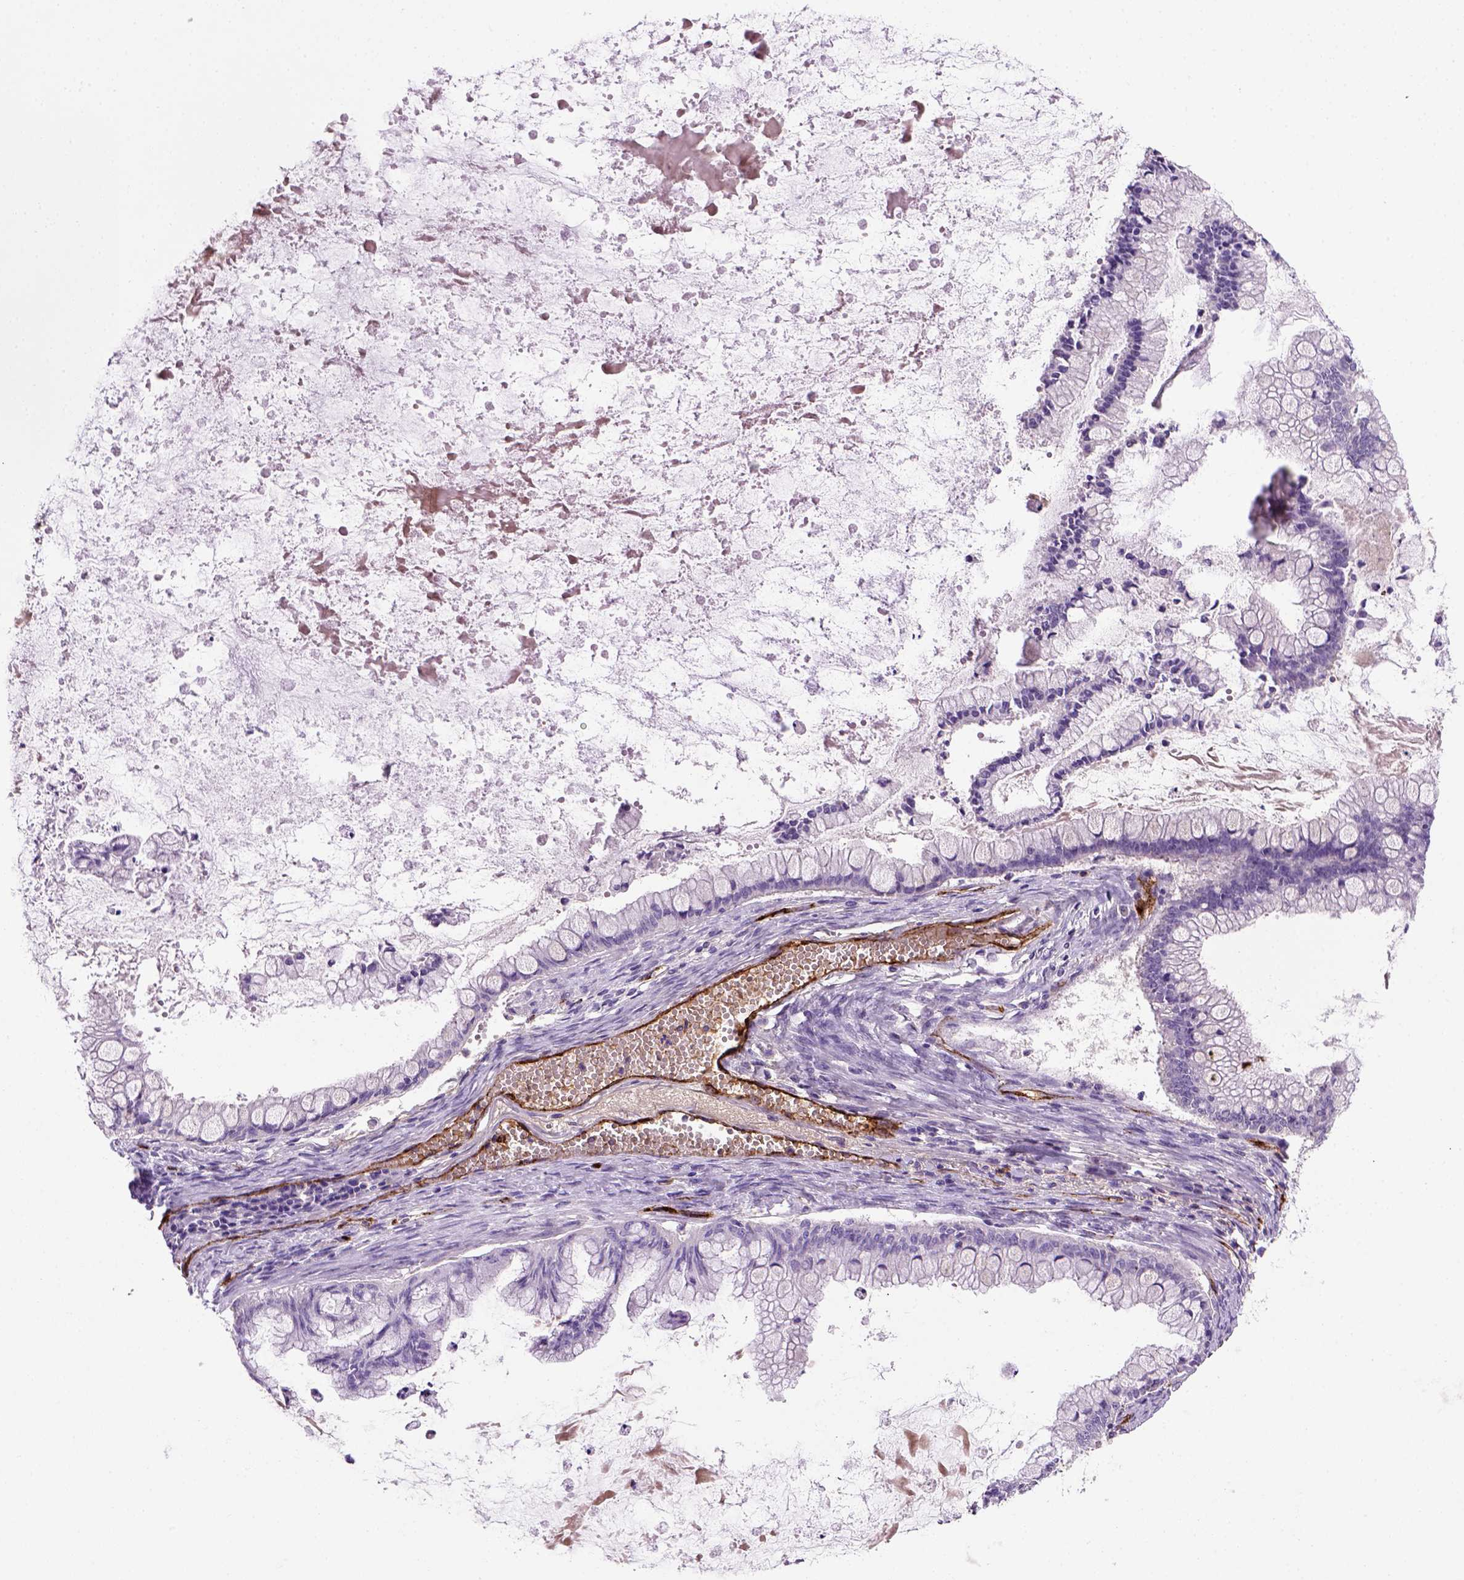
{"staining": {"intensity": "negative", "quantity": "none", "location": "none"}, "tissue": "ovarian cancer", "cell_type": "Tumor cells", "image_type": "cancer", "snomed": [{"axis": "morphology", "description": "Cystadenocarcinoma, mucinous, NOS"}, {"axis": "topography", "description": "Ovary"}], "caption": "Human ovarian mucinous cystadenocarcinoma stained for a protein using immunohistochemistry shows no staining in tumor cells.", "gene": "VWF", "patient": {"sex": "female", "age": 67}}